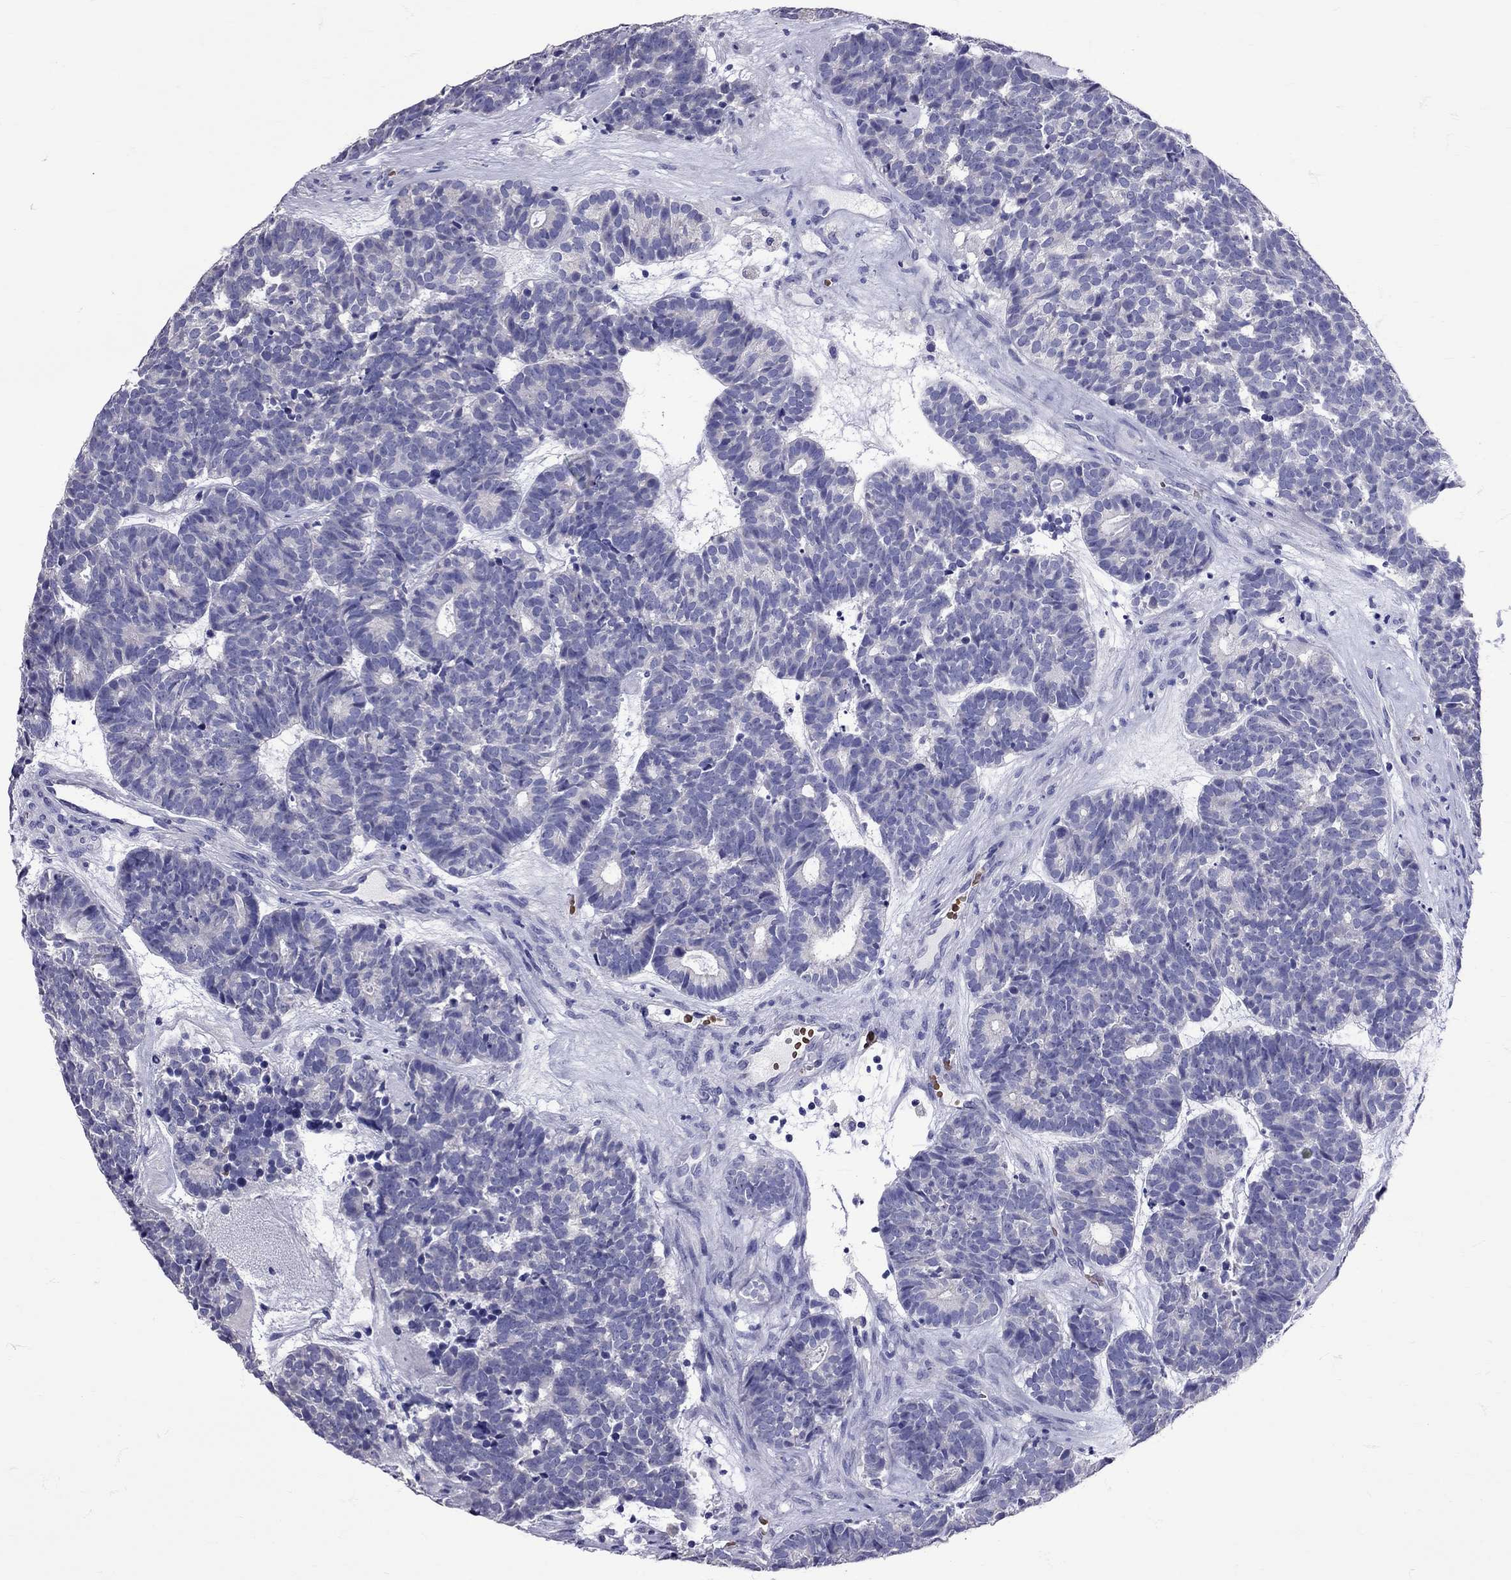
{"staining": {"intensity": "negative", "quantity": "none", "location": "none"}, "tissue": "head and neck cancer", "cell_type": "Tumor cells", "image_type": "cancer", "snomed": [{"axis": "morphology", "description": "Adenocarcinoma, NOS"}, {"axis": "topography", "description": "Head-Neck"}], "caption": "Tumor cells are negative for protein expression in human adenocarcinoma (head and neck). (Brightfield microscopy of DAB immunohistochemistry at high magnification).", "gene": "TBR1", "patient": {"sex": "female", "age": 81}}